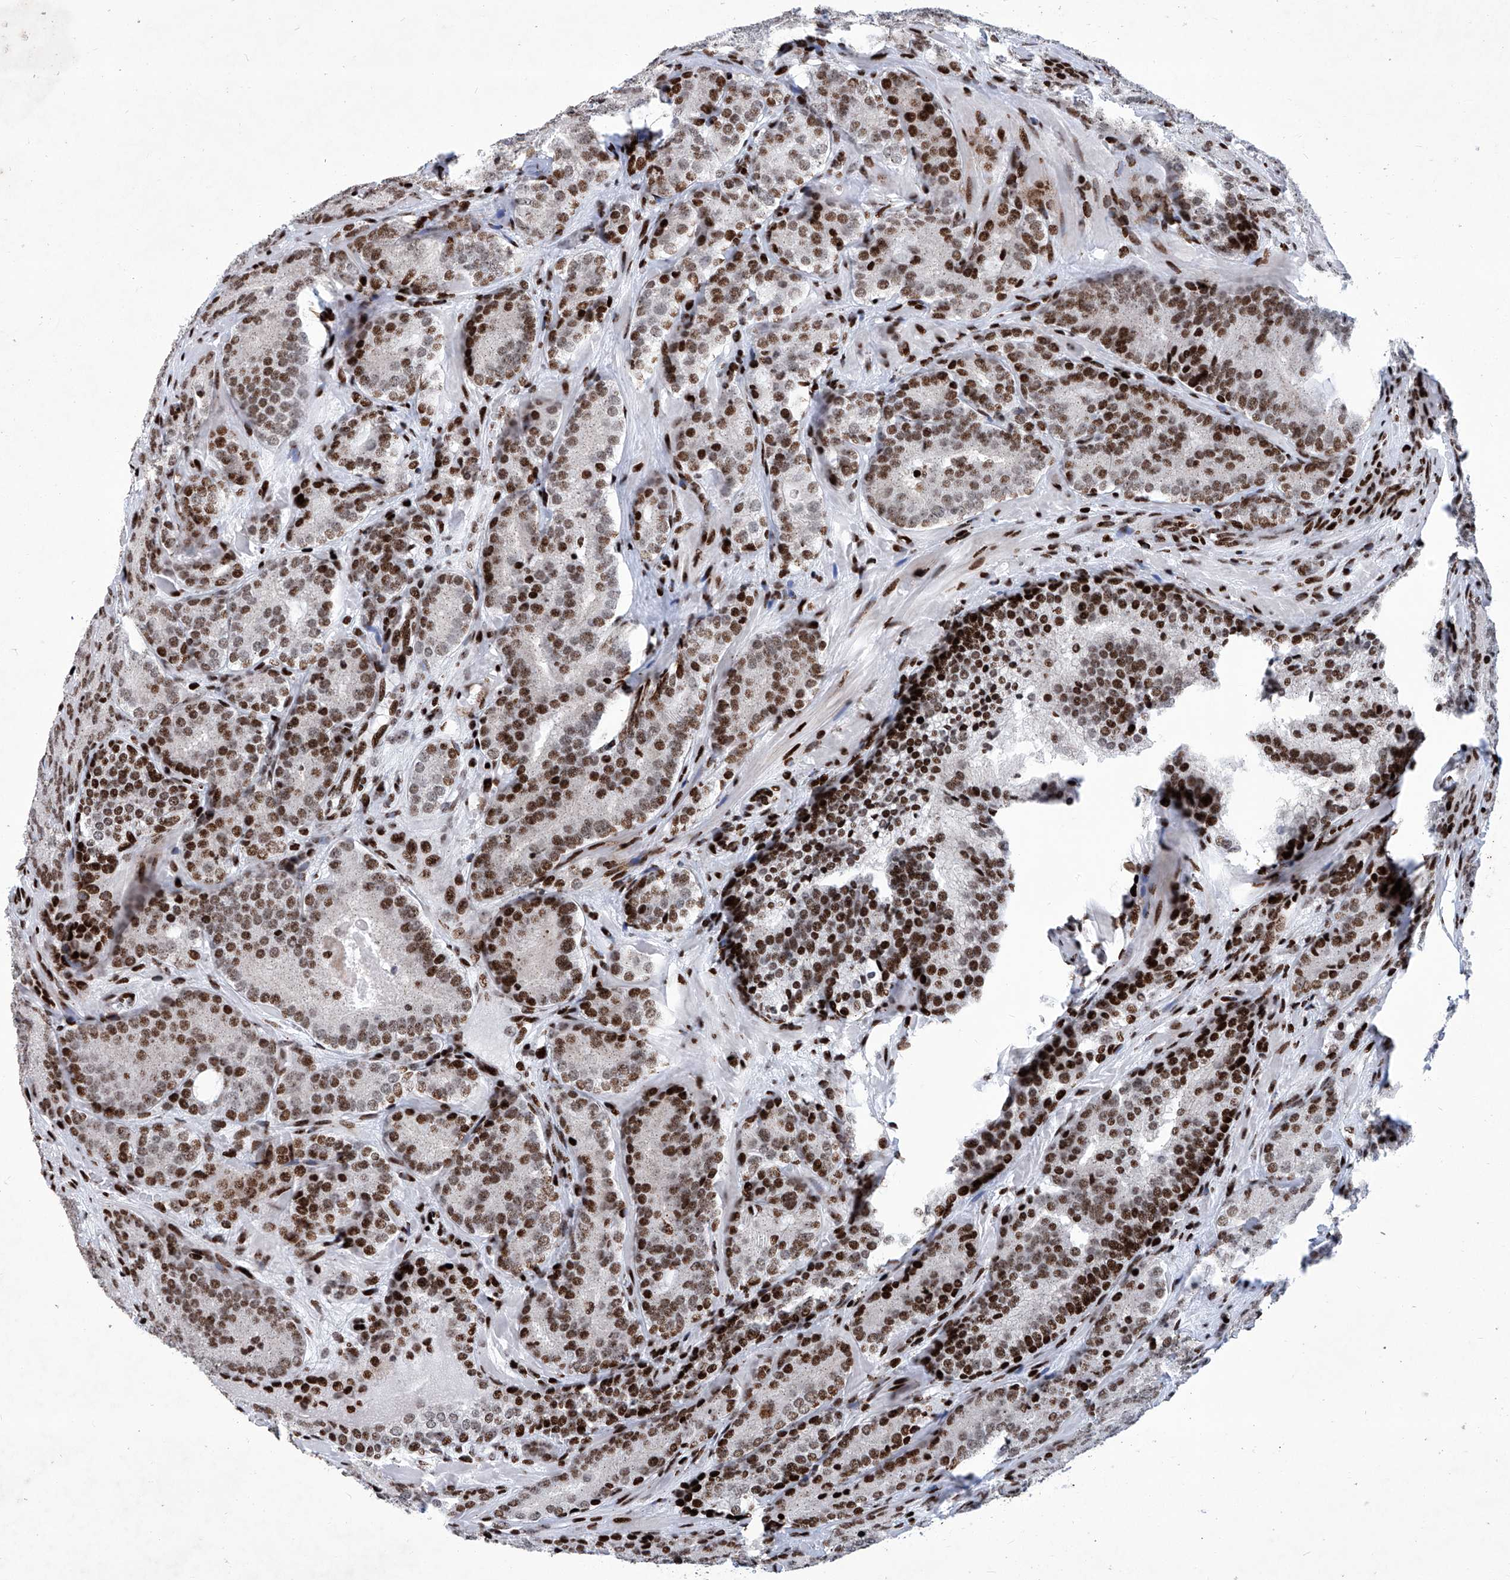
{"staining": {"intensity": "moderate", "quantity": ">75%", "location": "nuclear"}, "tissue": "prostate cancer", "cell_type": "Tumor cells", "image_type": "cancer", "snomed": [{"axis": "morphology", "description": "Adenocarcinoma, High grade"}, {"axis": "topography", "description": "Prostate"}], "caption": "Protein expression analysis of human prostate cancer (high-grade adenocarcinoma) reveals moderate nuclear positivity in about >75% of tumor cells. Immunohistochemistry (ihc) stains the protein in brown and the nuclei are stained blue.", "gene": "HEY2", "patient": {"sex": "male", "age": 57}}